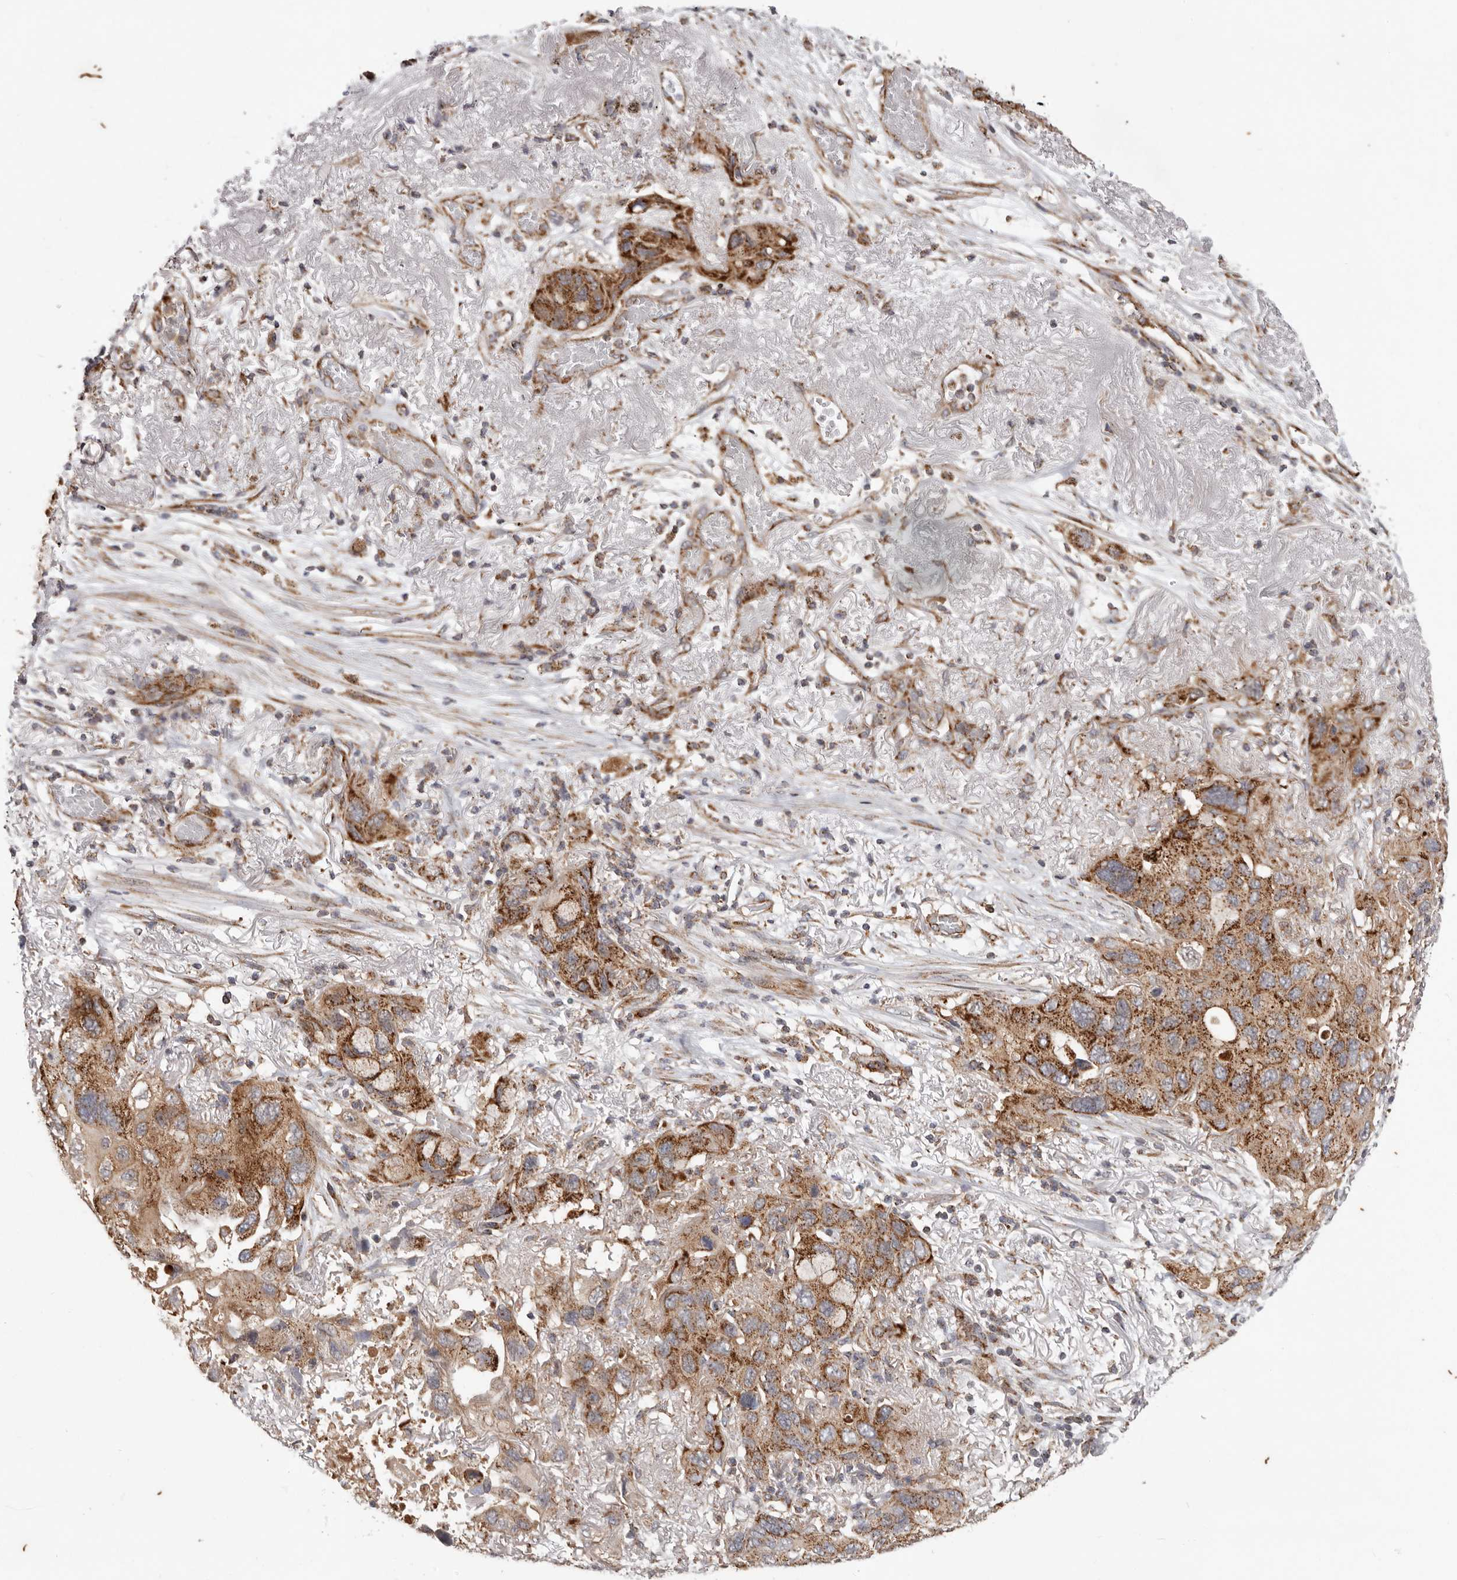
{"staining": {"intensity": "strong", "quantity": ">75%", "location": "cytoplasmic/membranous"}, "tissue": "lung cancer", "cell_type": "Tumor cells", "image_type": "cancer", "snomed": [{"axis": "morphology", "description": "Squamous cell carcinoma, NOS"}, {"axis": "topography", "description": "Lung"}], "caption": "Immunohistochemical staining of human lung cancer (squamous cell carcinoma) reveals high levels of strong cytoplasmic/membranous positivity in about >75% of tumor cells.", "gene": "MRPS10", "patient": {"sex": "female", "age": 73}}